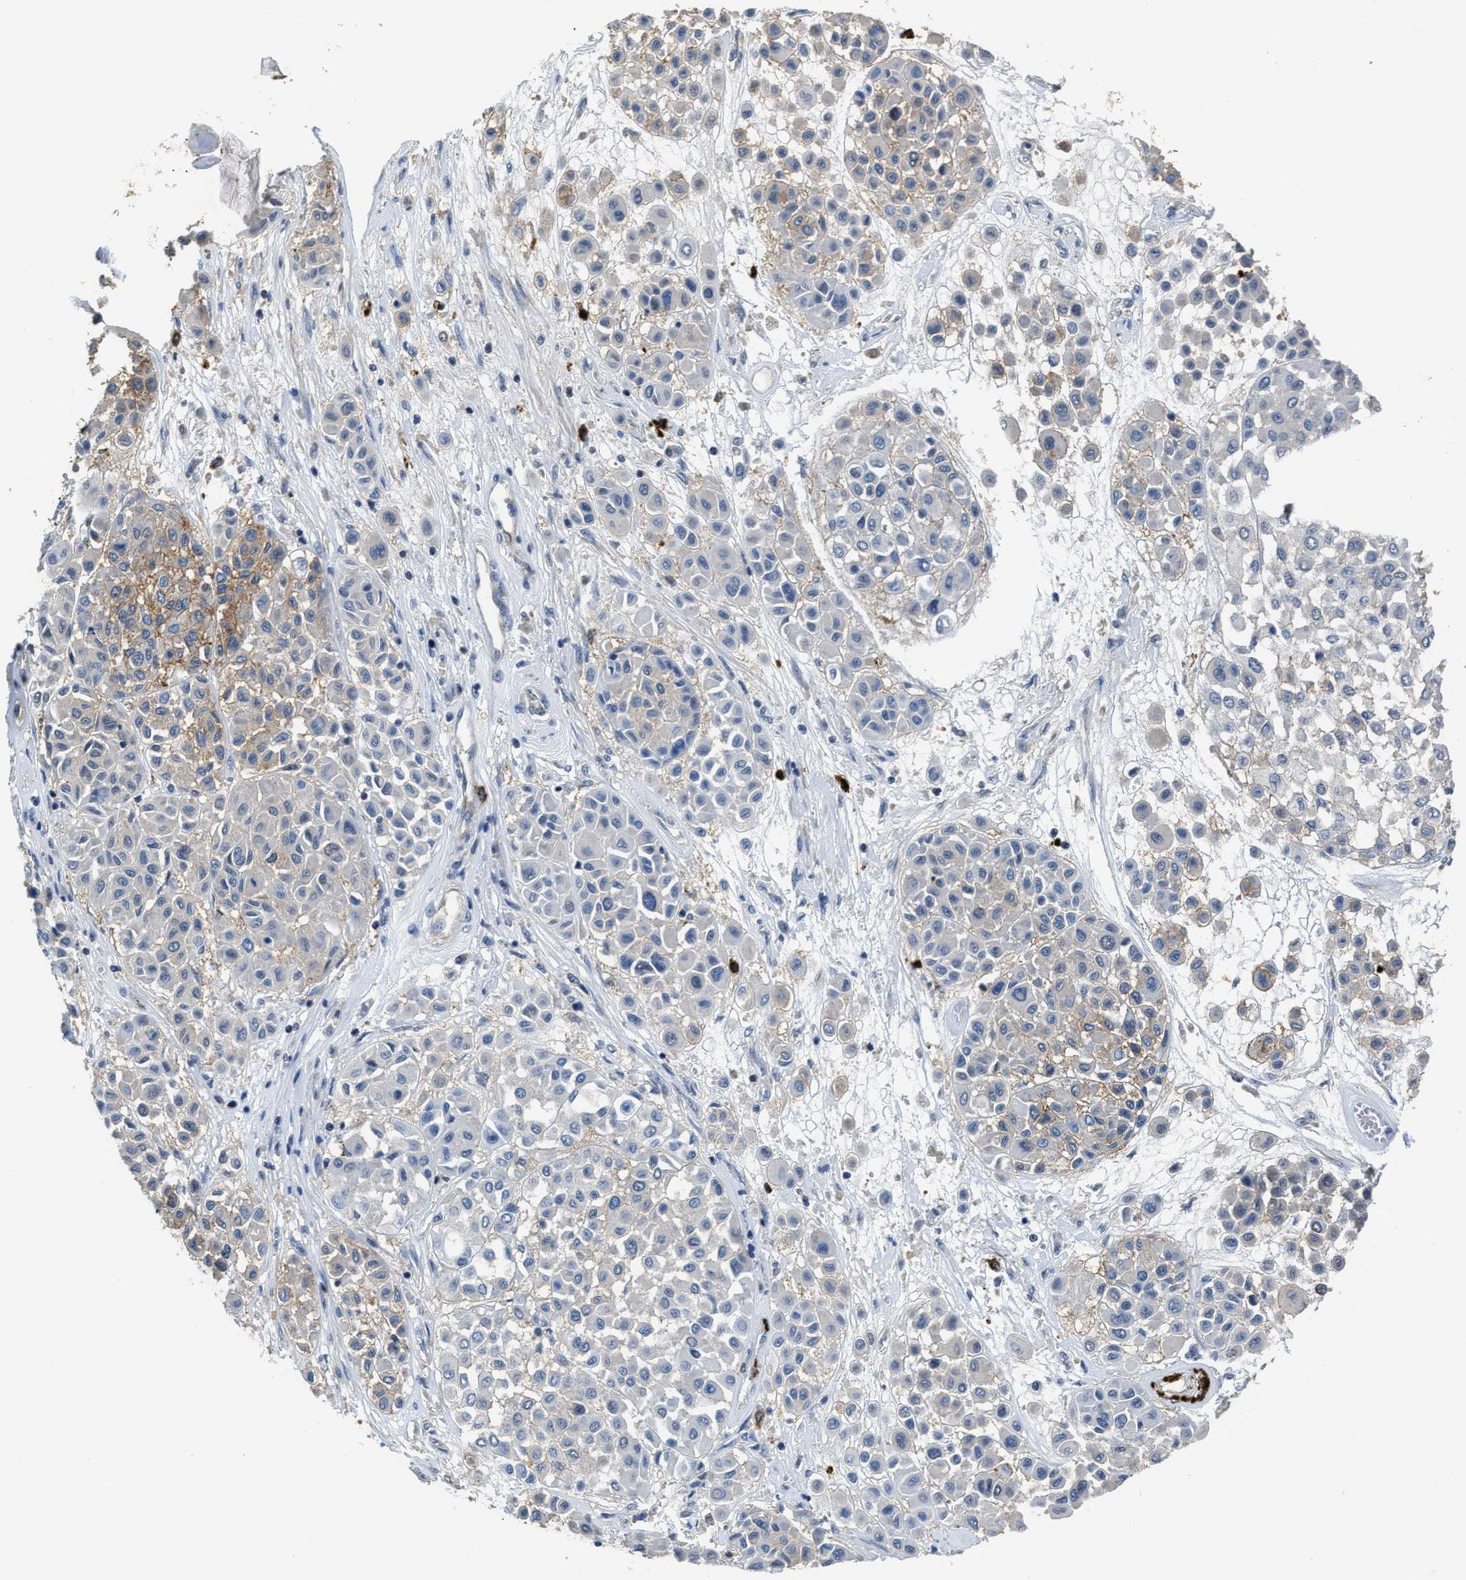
{"staining": {"intensity": "moderate", "quantity": "<25%", "location": "cytoplasmic/membranous"}, "tissue": "melanoma", "cell_type": "Tumor cells", "image_type": "cancer", "snomed": [{"axis": "morphology", "description": "Malignant melanoma, Metastatic site"}, {"axis": "topography", "description": "Soft tissue"}], "caption": "Protein analysis of melanoma tissue displays moderate cytoplasmic/membranous staining in about <25% of tumor cells. (Stains: DAB in brown, nuclei in blue, Microscopy: brightfield microscopy at high magnification).", "gene": "TRAF6", "patient": {"sex": "male", "age": 41}}